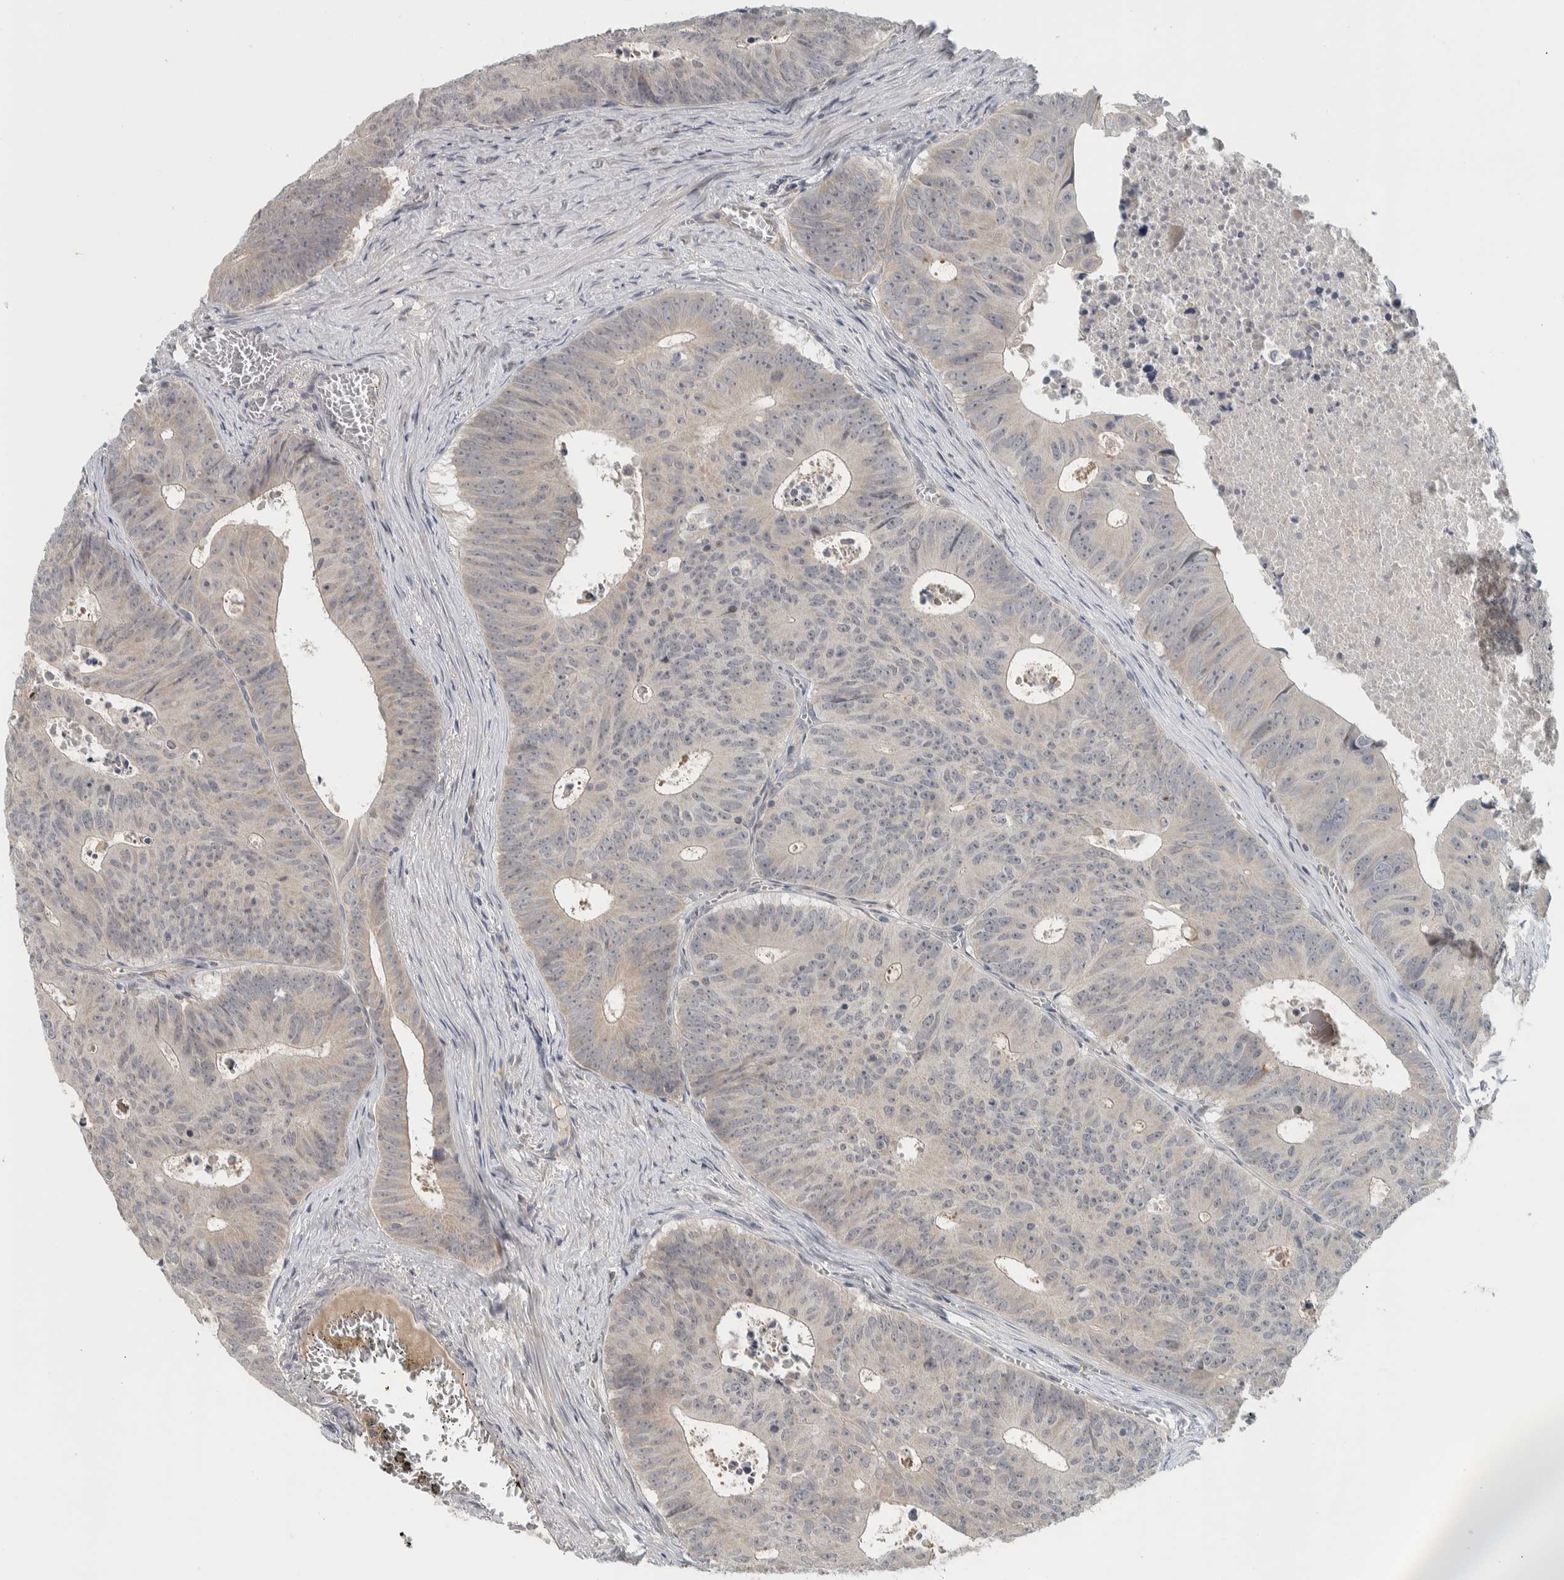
{"staining": {"intensity": "negative", "quantity": "none", "location": "none"}, "tissue": "colorectal cancer", "cell_type": "Tumor cells", "image_type": "cancer", "snomed": [{"axis": "morphology", "description": "Adenocarcinoma, NOS"}, {"axis": "topography", "description": "Colon"}], "caption": "High power microscopy micrograph of an IHC photomicrograph of colorectal cancer, revealing no significant staining in tumor cells. (DAB immunohistochemistry (IHC) with hematoxylin counter stain).", "gene": "AFP", "patient": {"sex": "male", "age": 87}}